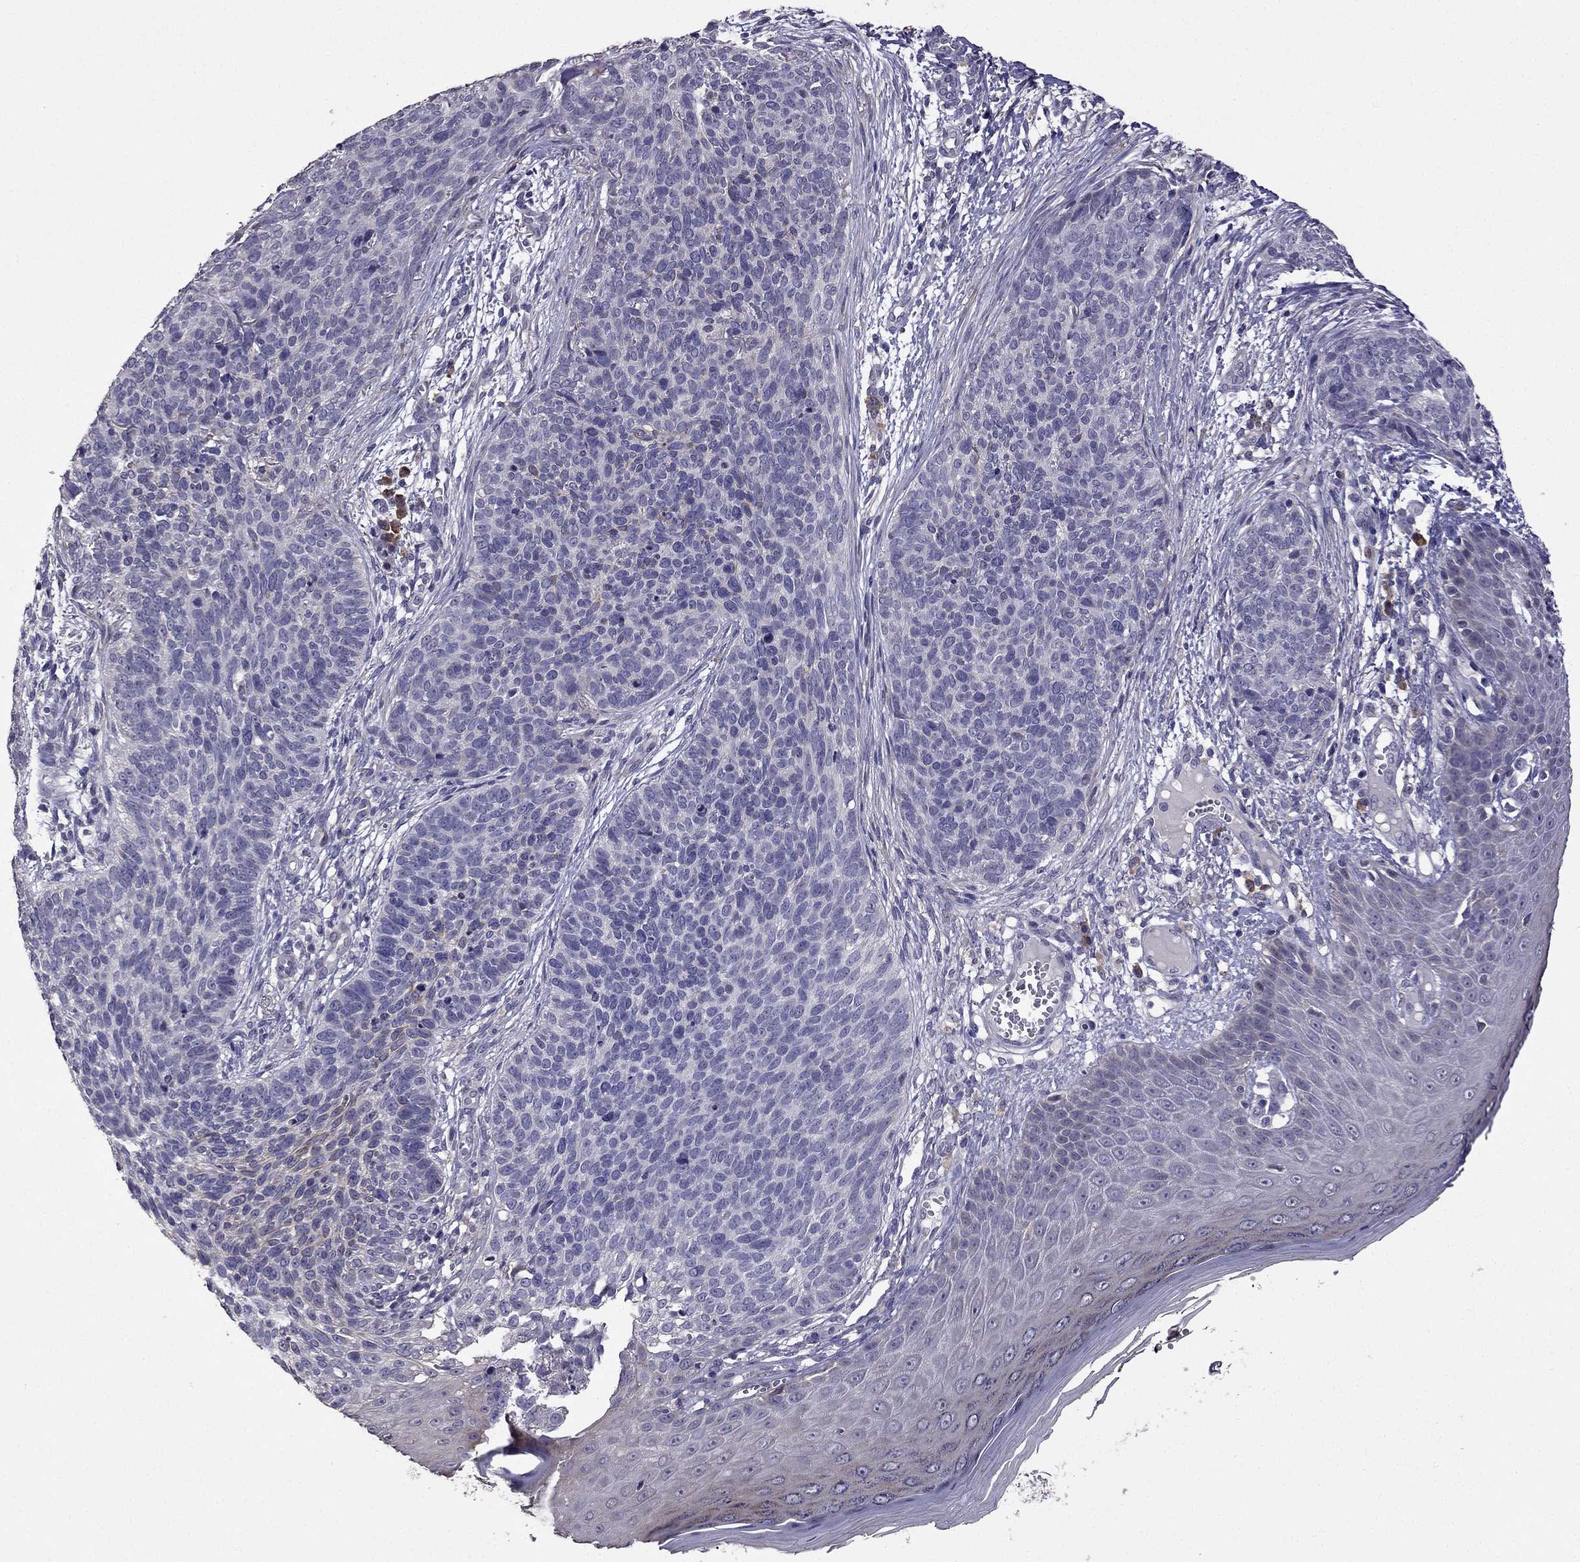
{"staining": {"intensity": "negative", "quantity": "none", "location": "none"}, "tissue": "skin cancer", "cell_type": "Tumor cells", "image_type": "cancer", "snomed": [{"axis": "morphology", "description": "Basal cell carcinoma"}, {"axis": "topography", "description": "Skin"}], "caption": "Protein analysis of skin cancer demonstrates no significant positivity in tumor cells.", "gene": "CDH9", "patient": {"sex": "male", "age": 64}}